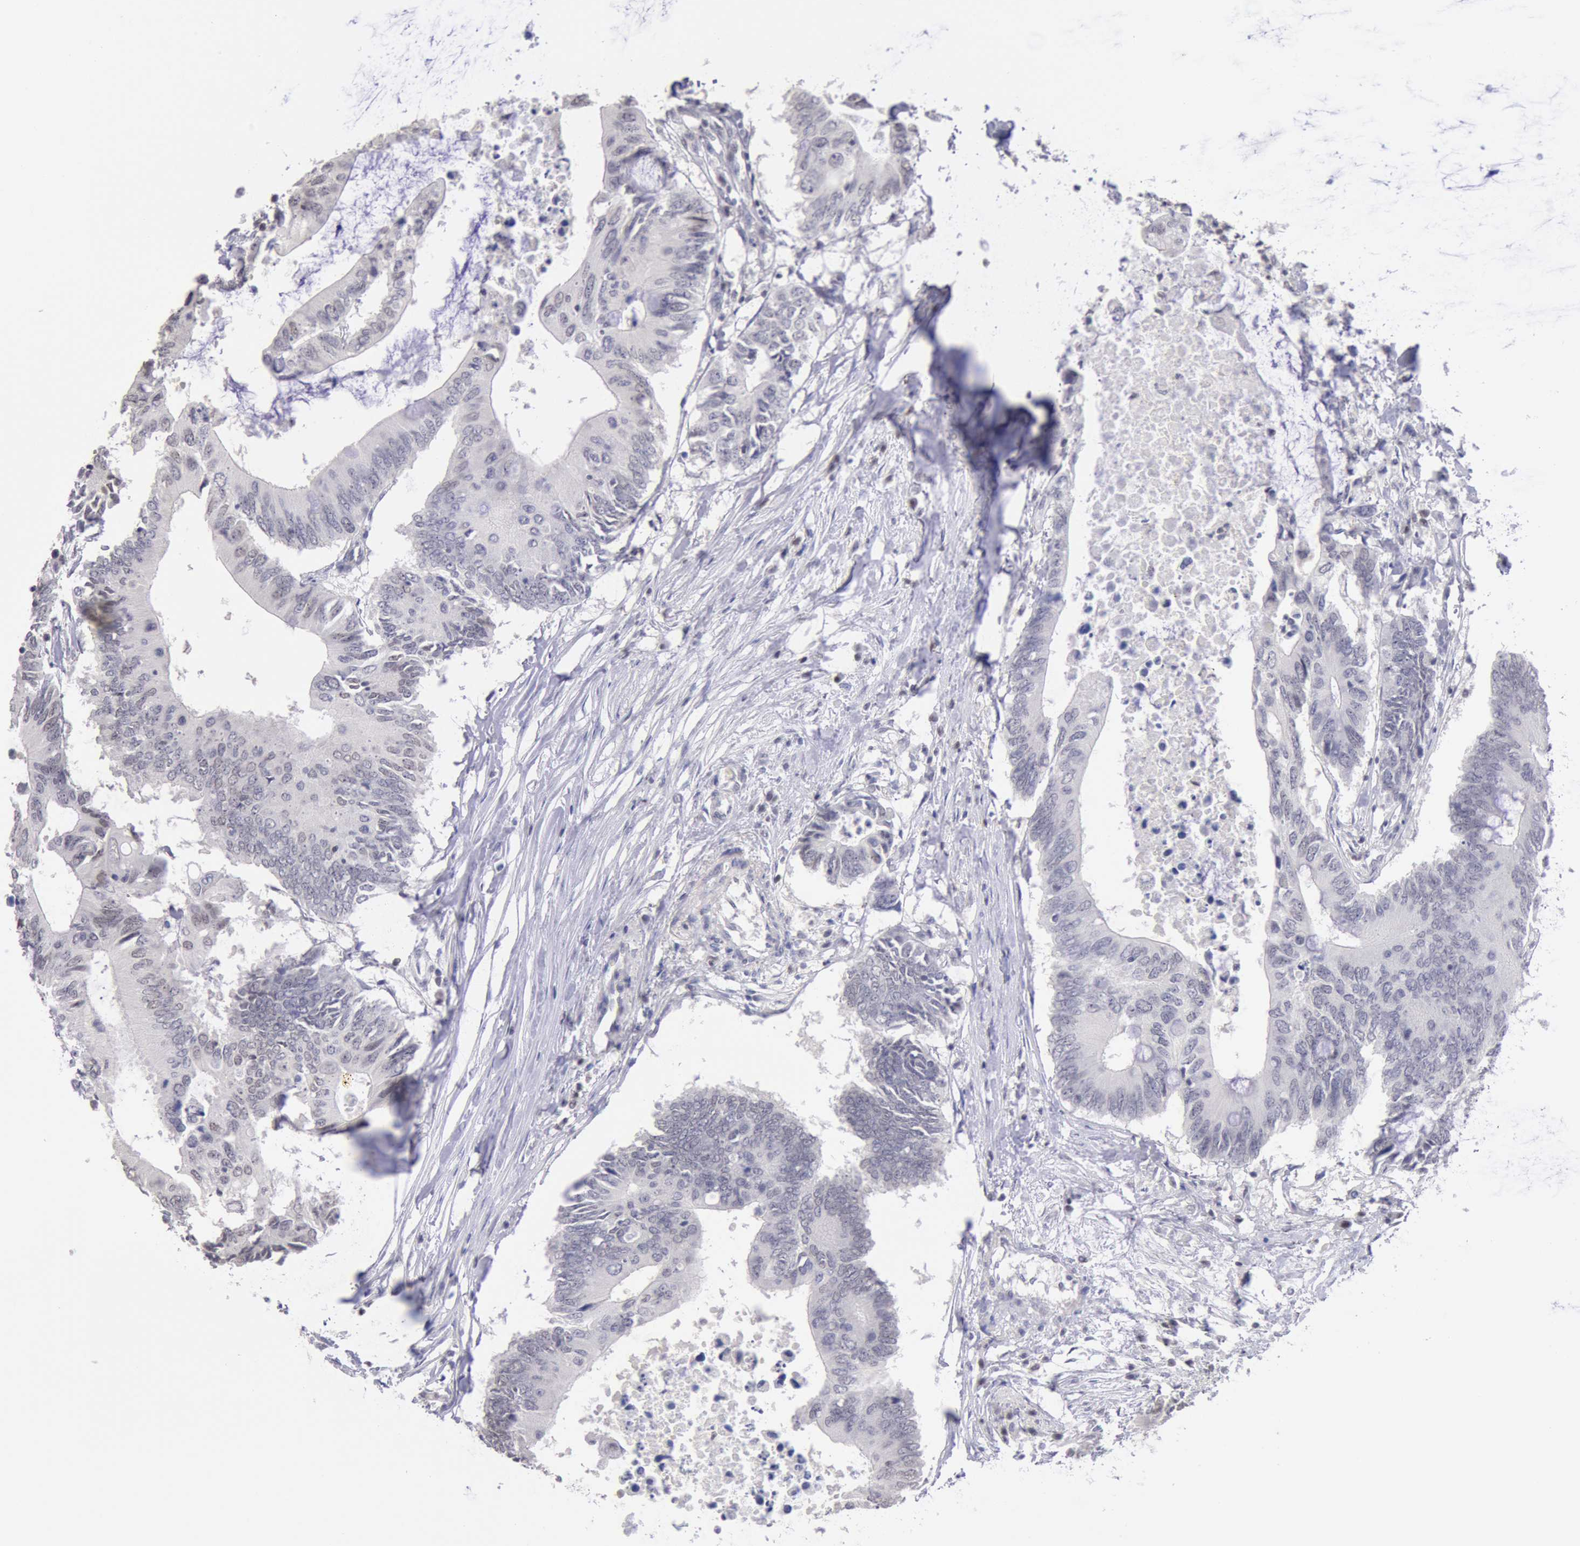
{"staining": {"intensity": "negative", "quantity": "none", "location": "none"}, "tissue": "colorectal cancer", "cell_type": "Tumor cells", "image_type": "cancer", "snomed": [{"axis": "morphology", "description": "Adenocarcinoma, NOS"}, {"axis": "topography", "description": "Colon"}], "caption": "This is an immunohistochemistry (IHC) micrograph of colorectal adenocarcinoma. There is no positivity in tumor cells.", "gene": "MYH7", "patient": {"sex": "male", "age": 71}}